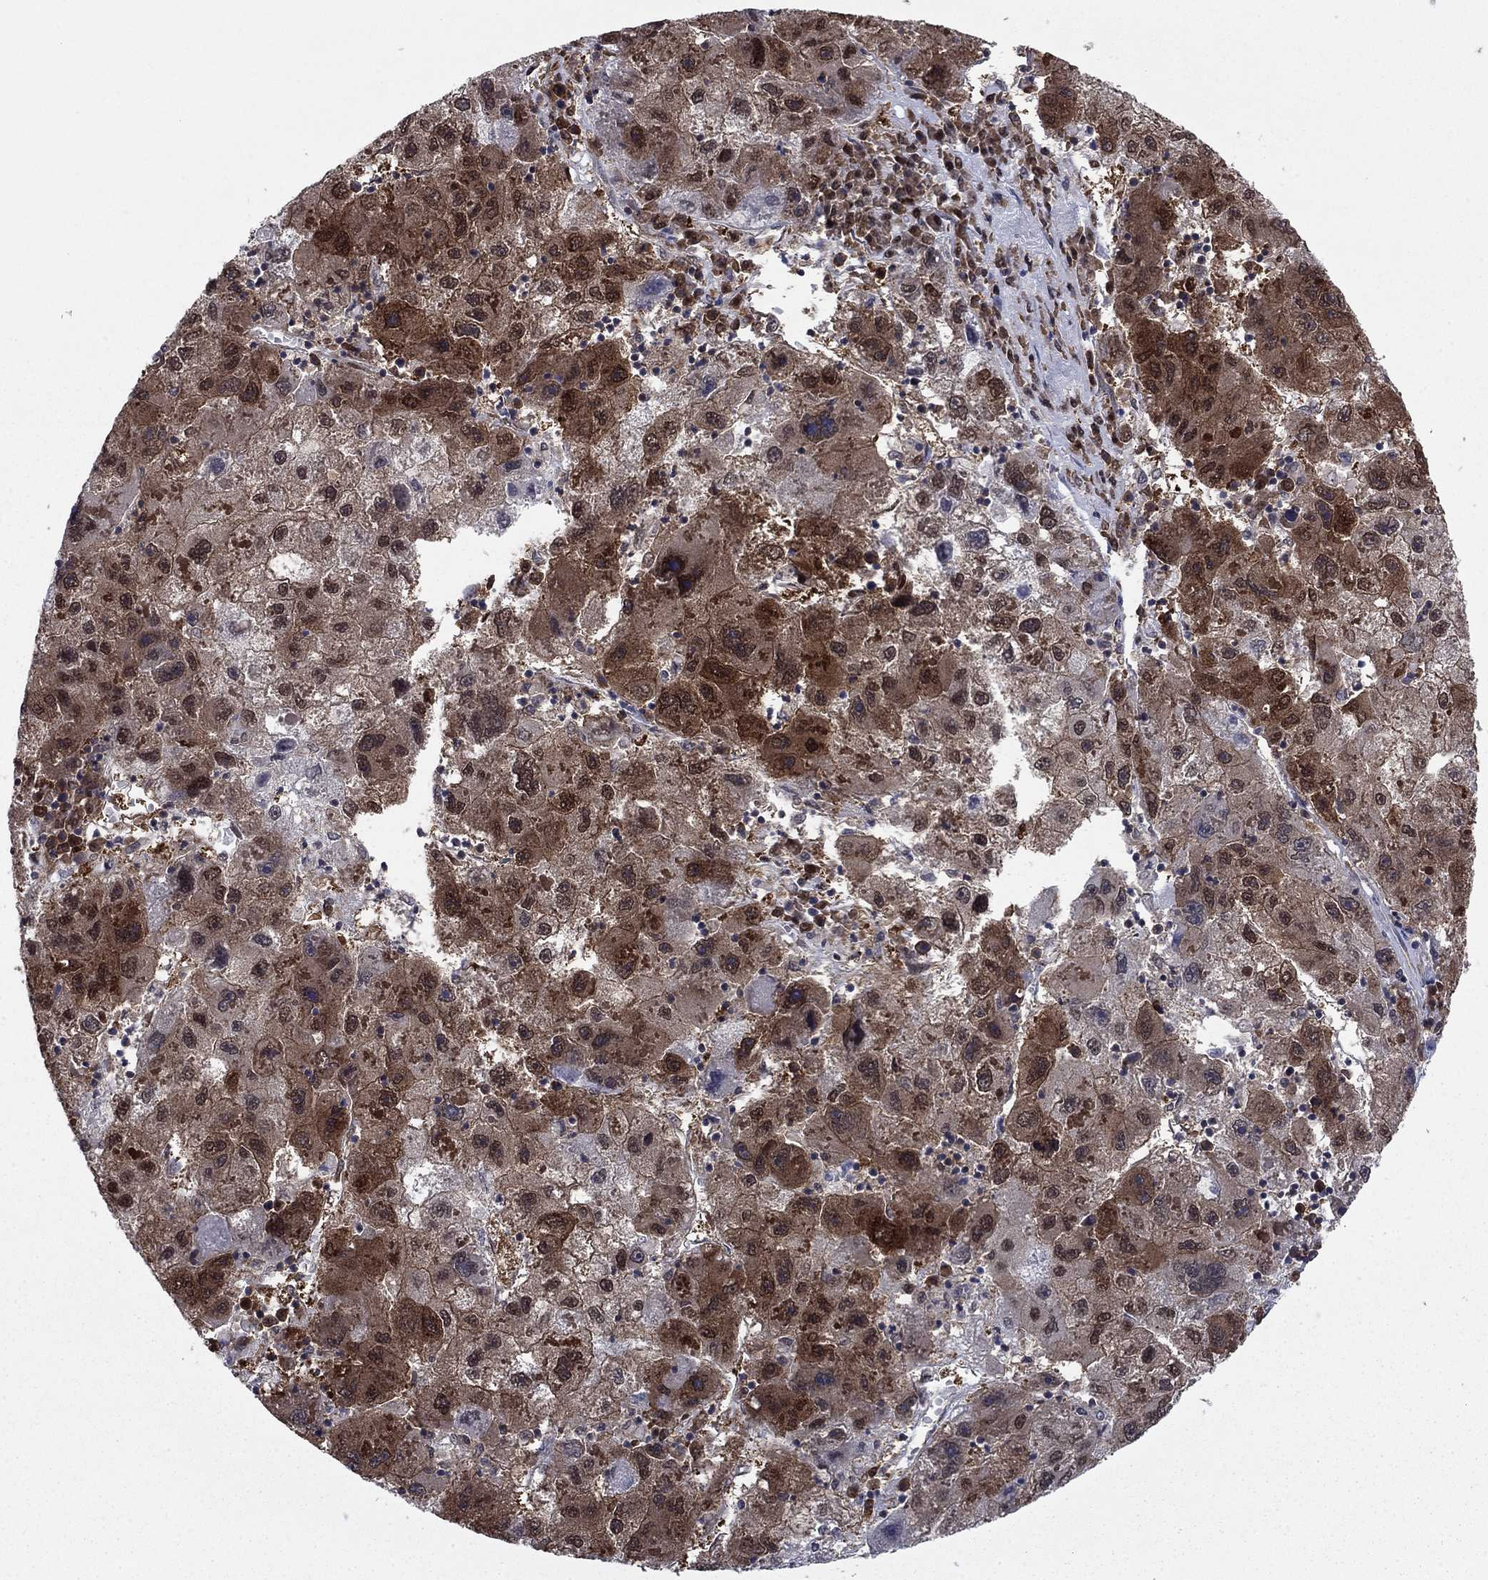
{"staining": {"intensity": "strong", "quantity": "25%-75%", "location": "cytoplasmic/membranous"}, "tissue": "liver cancer", "cell_type": "Tumor cells", "image_type": "cancer", "snomed": [{"axis": "morphology", "description": "Carcinoma, Hepatocellular, NOS"}, {"axis": "topography", "description": "Liver"}], "caption": "Human hepatocellular carcinoma (liver) stained with a protein marker demonstrates strong staining in tumor cells.", "gene": "FKBP4", "patient": {"sex": "male", "age": 75}}